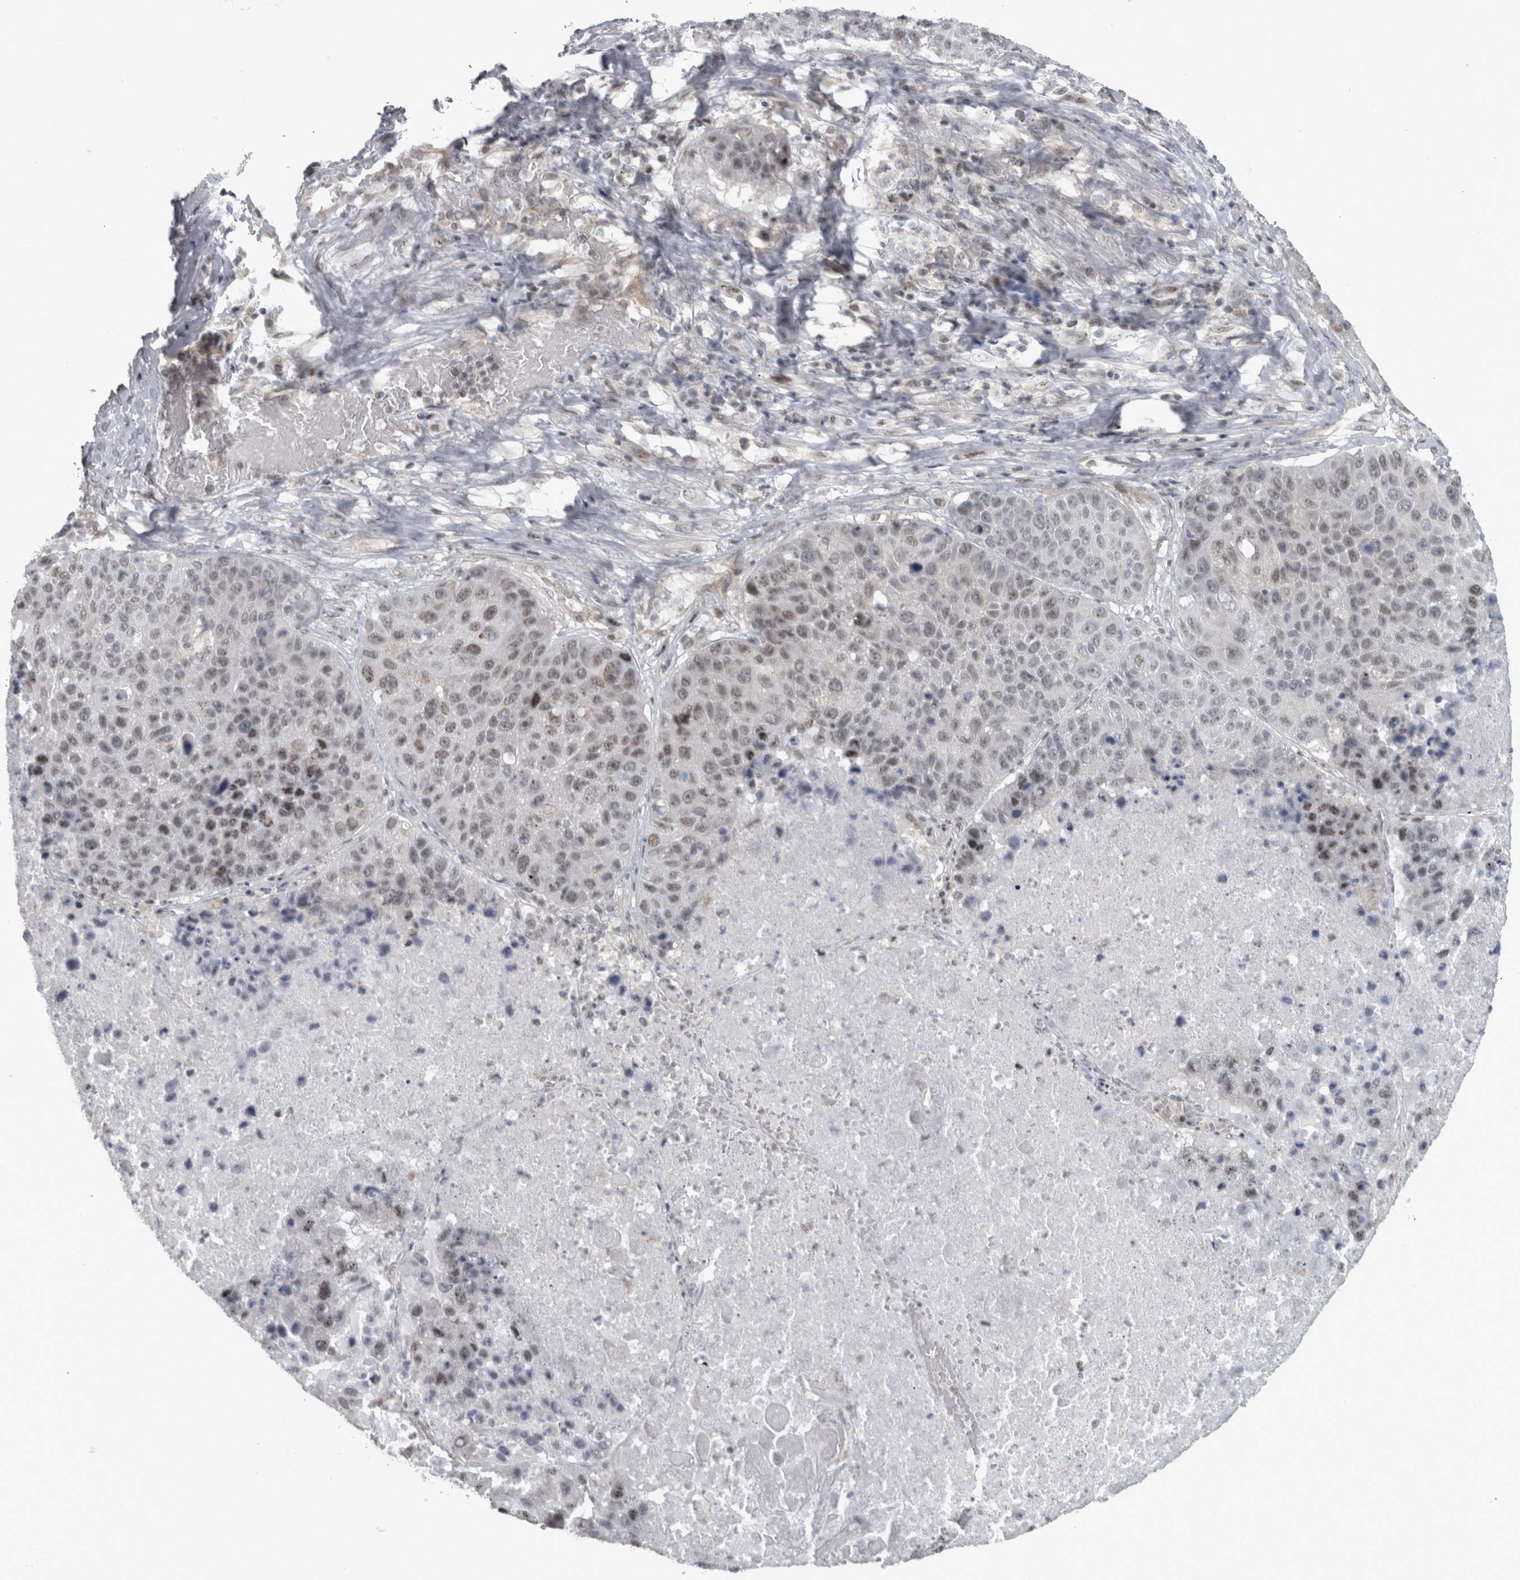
{"staining": {"intensity": "weak", "quantity": "25%-75%", "location": "nuclear"}, "tissue": "lung cancer", "cell_type": "Tumor cells", "image_type": "cancer", "snomed": [{"axis": "morphology", "description": "Squamous cell carcinoma, NOS"}, {"axis": "topography", "description": "Lung"}], "caption": "Human squamous cell carcinoma (lung) stained with a protein marker demonstrates weak staining in tumor cells.", "gene": "PPP1R12B", "patient": {"sex": "male", "age": 61}}